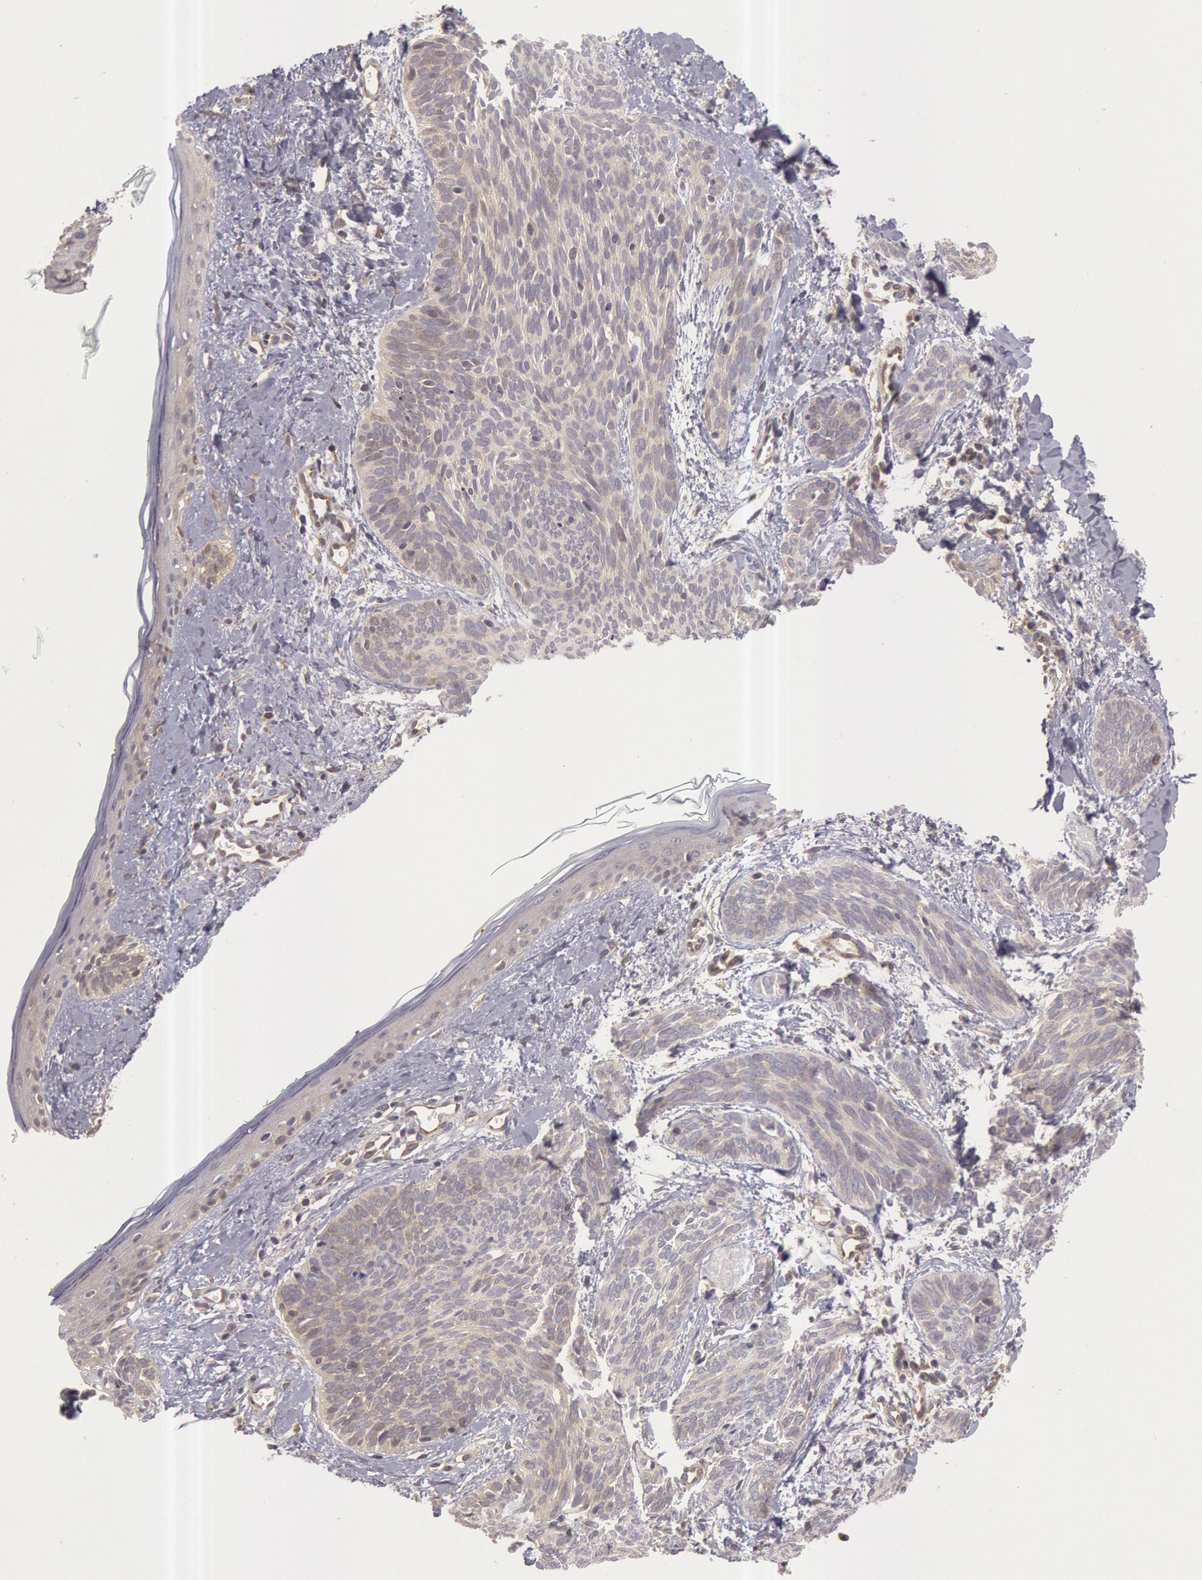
{"staining": {"intensity": "negative", "quantity": "none", "location": "none"}, "tissue": "skin cancer", "cell_type": "Tumor cells", "image_type": "cancer", "snomed": [{"axis": "morphology", "description": "Basal cell carcinoma"}, {"axis": "topography", "description": "Skin"}], "caption": "DAB immunohistochemical staining of skin cancer (basal cell carcinoma) exhibits no significant positivity in tumor cells.", "gene": "AMOTL1", "patient": {"sex": "female", "age": 81}}